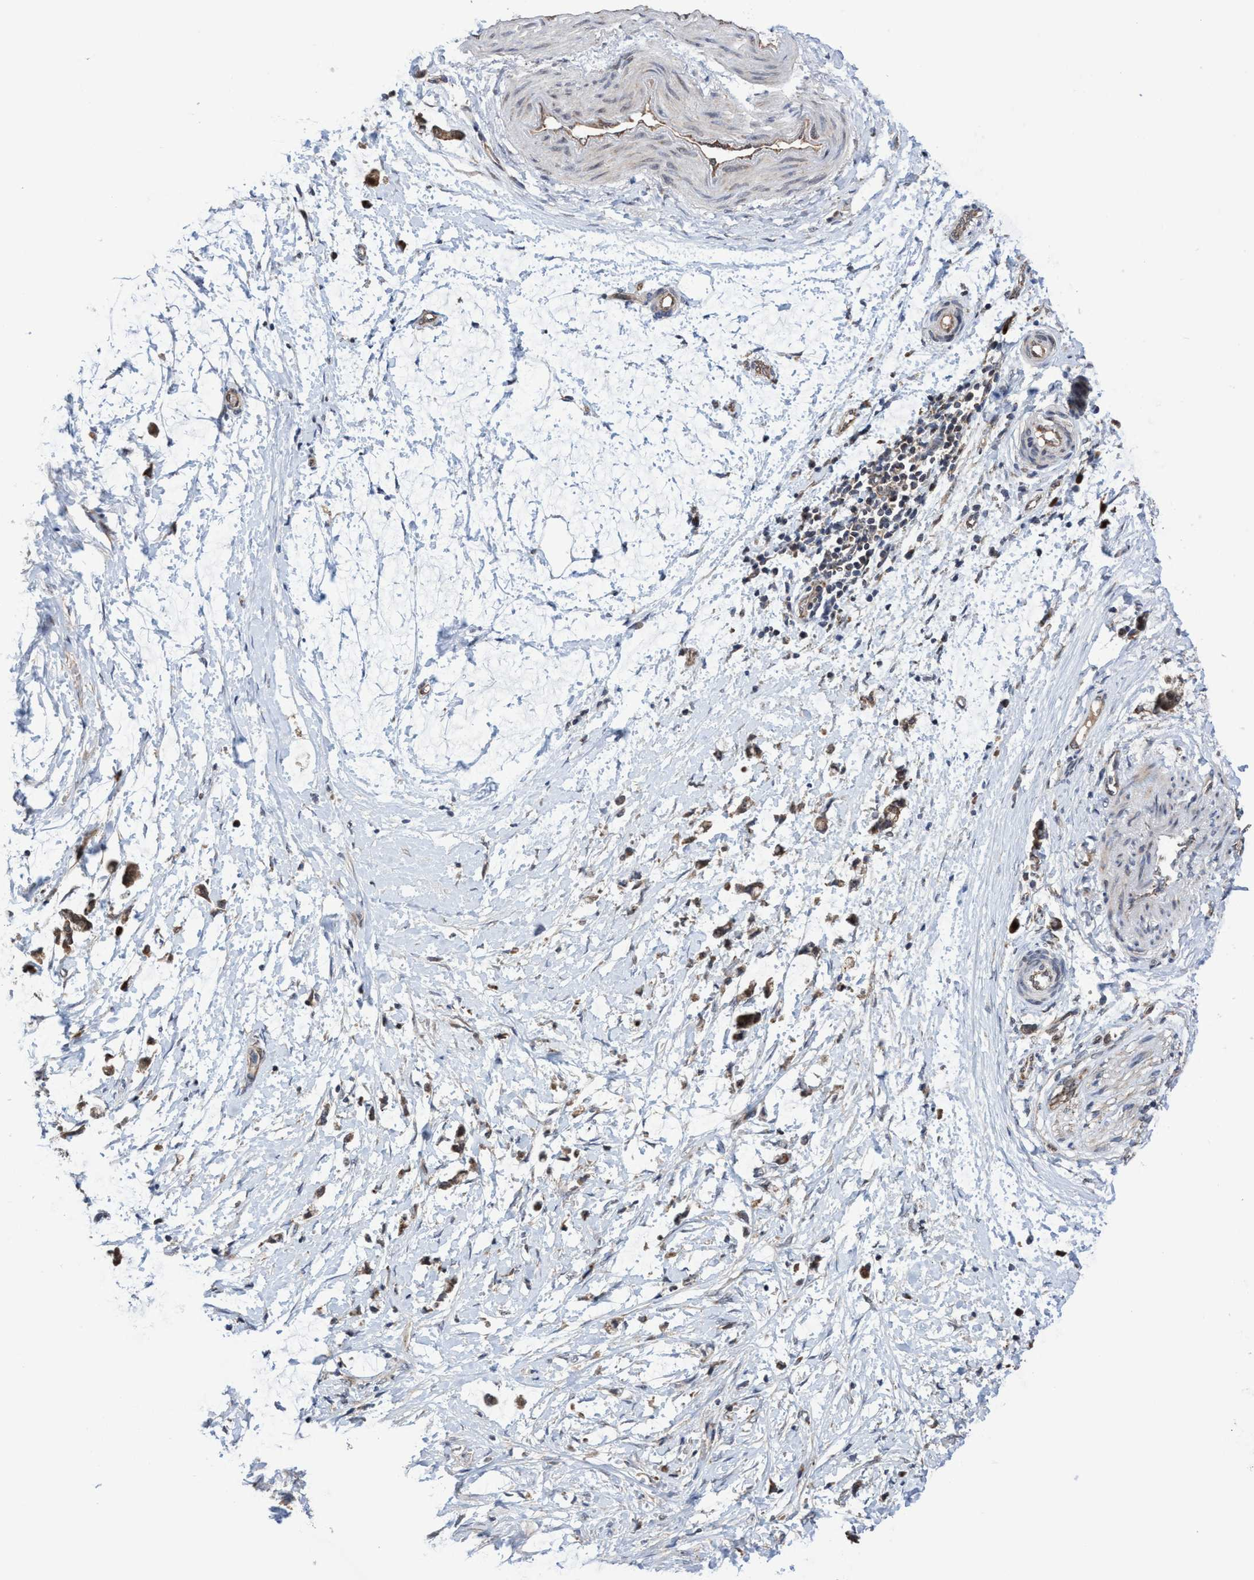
{"staining": {"intensity": "negative", "quantity": "none", "location": "none"}, "tissue": "adipose tissue", "cell_type": "Adipocytes", "image_type": "normal", "snomed": [{"axis": "morphology", "description": "Normal tissue, NOS"}, {"axis": "morphology", "description": "Adenocarcinoma, NOS"}, {"axis": "topography", "description": "Colon"}, {"axis": "topography", "description": "Peripheral nerve tissue"}], "caption": "Immunohistochemistry micrograph of unremarkable adipose tissue: adipose tissue stained with DAB reveals no significant protein expression in adipocytes. (Brightfield microscopy of DAB immunohistochemistry (IHC) at high magnification).", "gene": "P2RY14", "patient": {"sex": "male", "age": 14}}